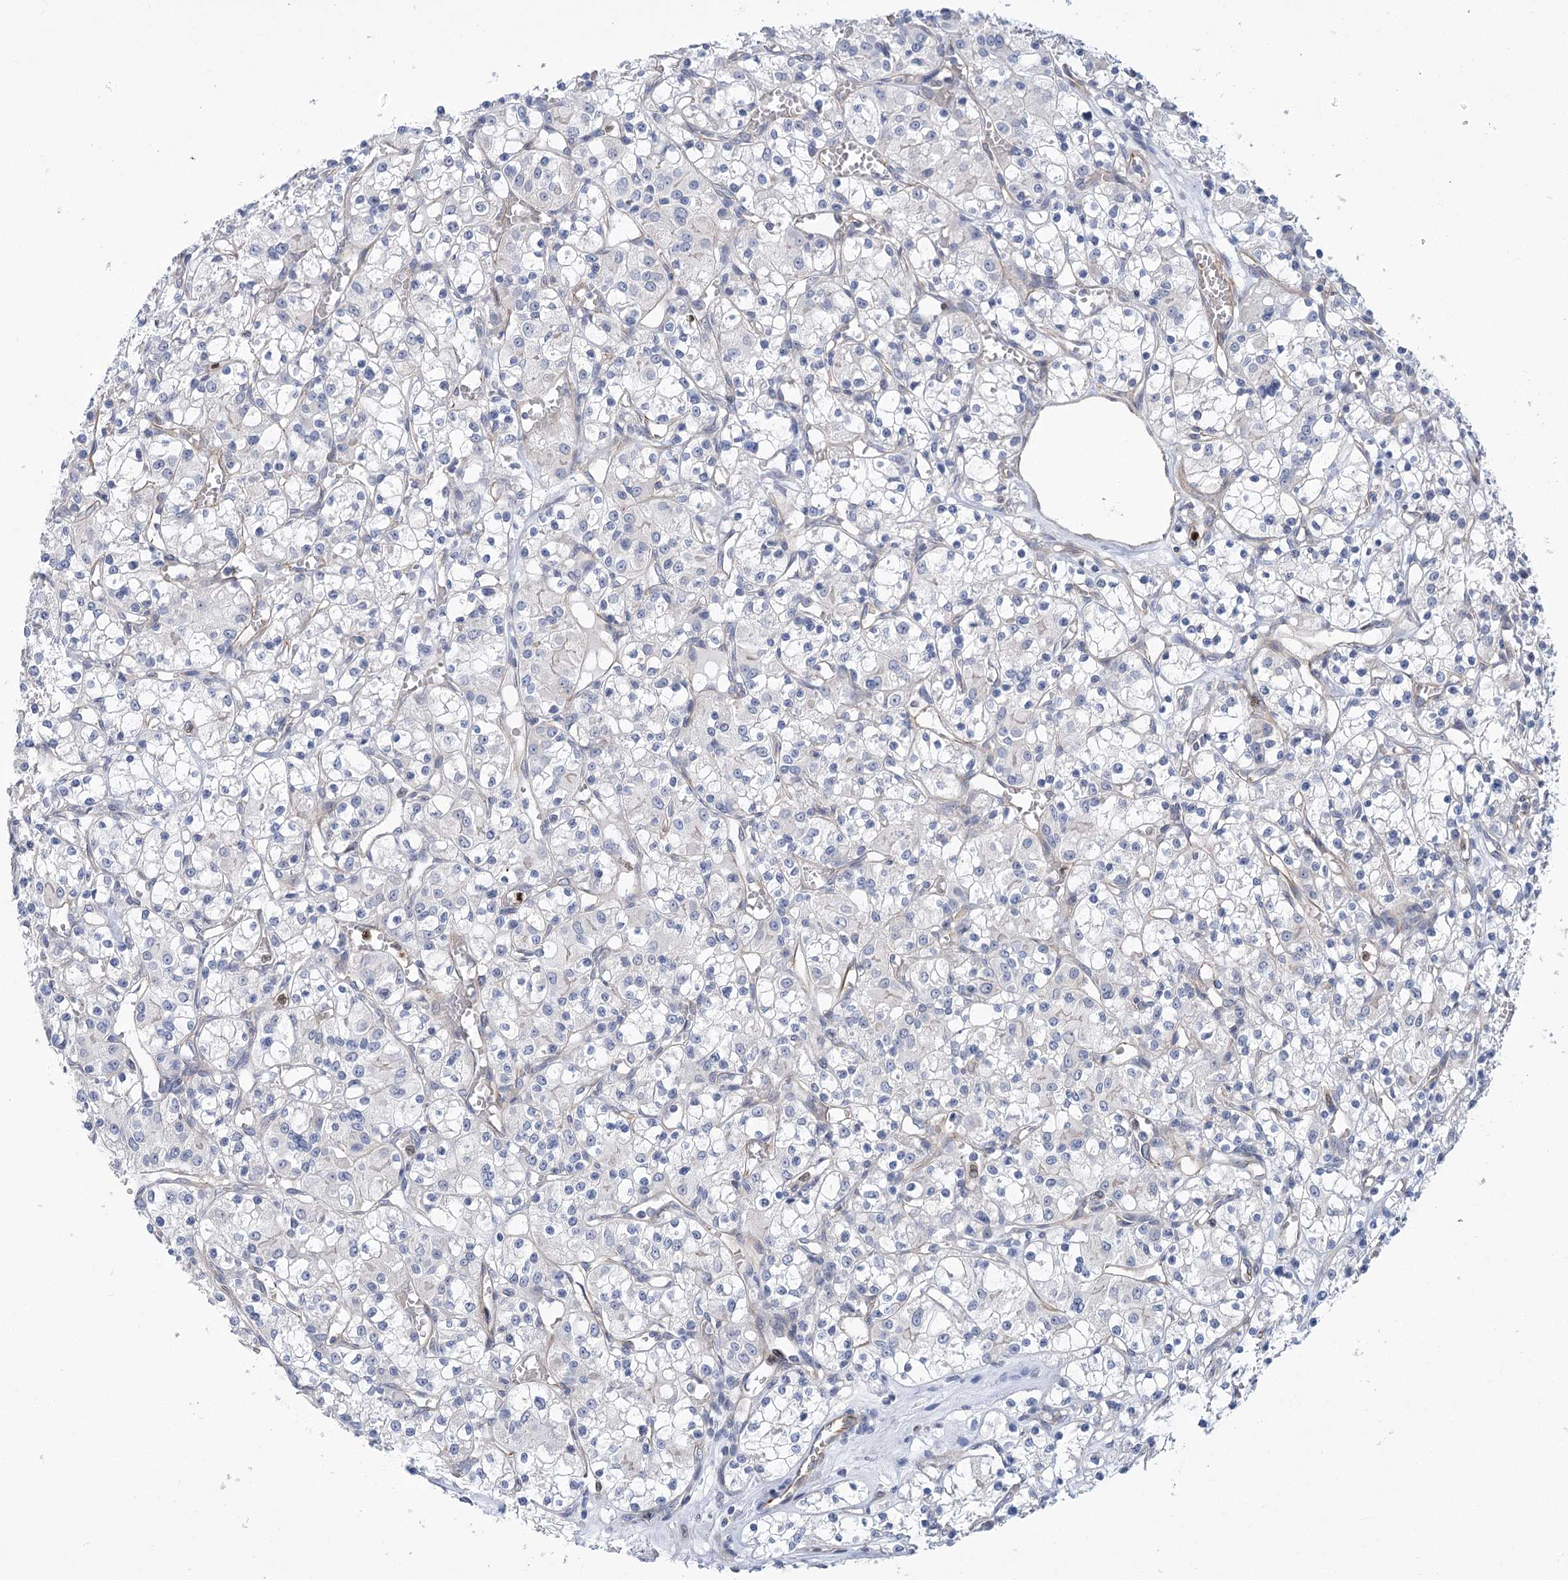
{"staining": {"intensity": "negative", "quantity": "none", "location": "none"}, "tissue": "renal cancer", "cell_type": "Tumor cells", "image_type": "cancer", "snomed": [{"axis": "morphology", "description": "Adenocarcinoma, NOS"}, {"axis": "topography", "description": "Kidney"}], "caption": "IHC histopathology image of neoplastic tissue: renal cancer (adenocarcinoma) stained with DAB displays no significant protein positivity in tumor cells. Brightfield microscopy of immunohistochemistry (IHC) stained with DAB (brown) and hematoxylin (blue), captured at high magnification.", "gene": "THAP6", "patient": {"sex": "female", "age": 59}}